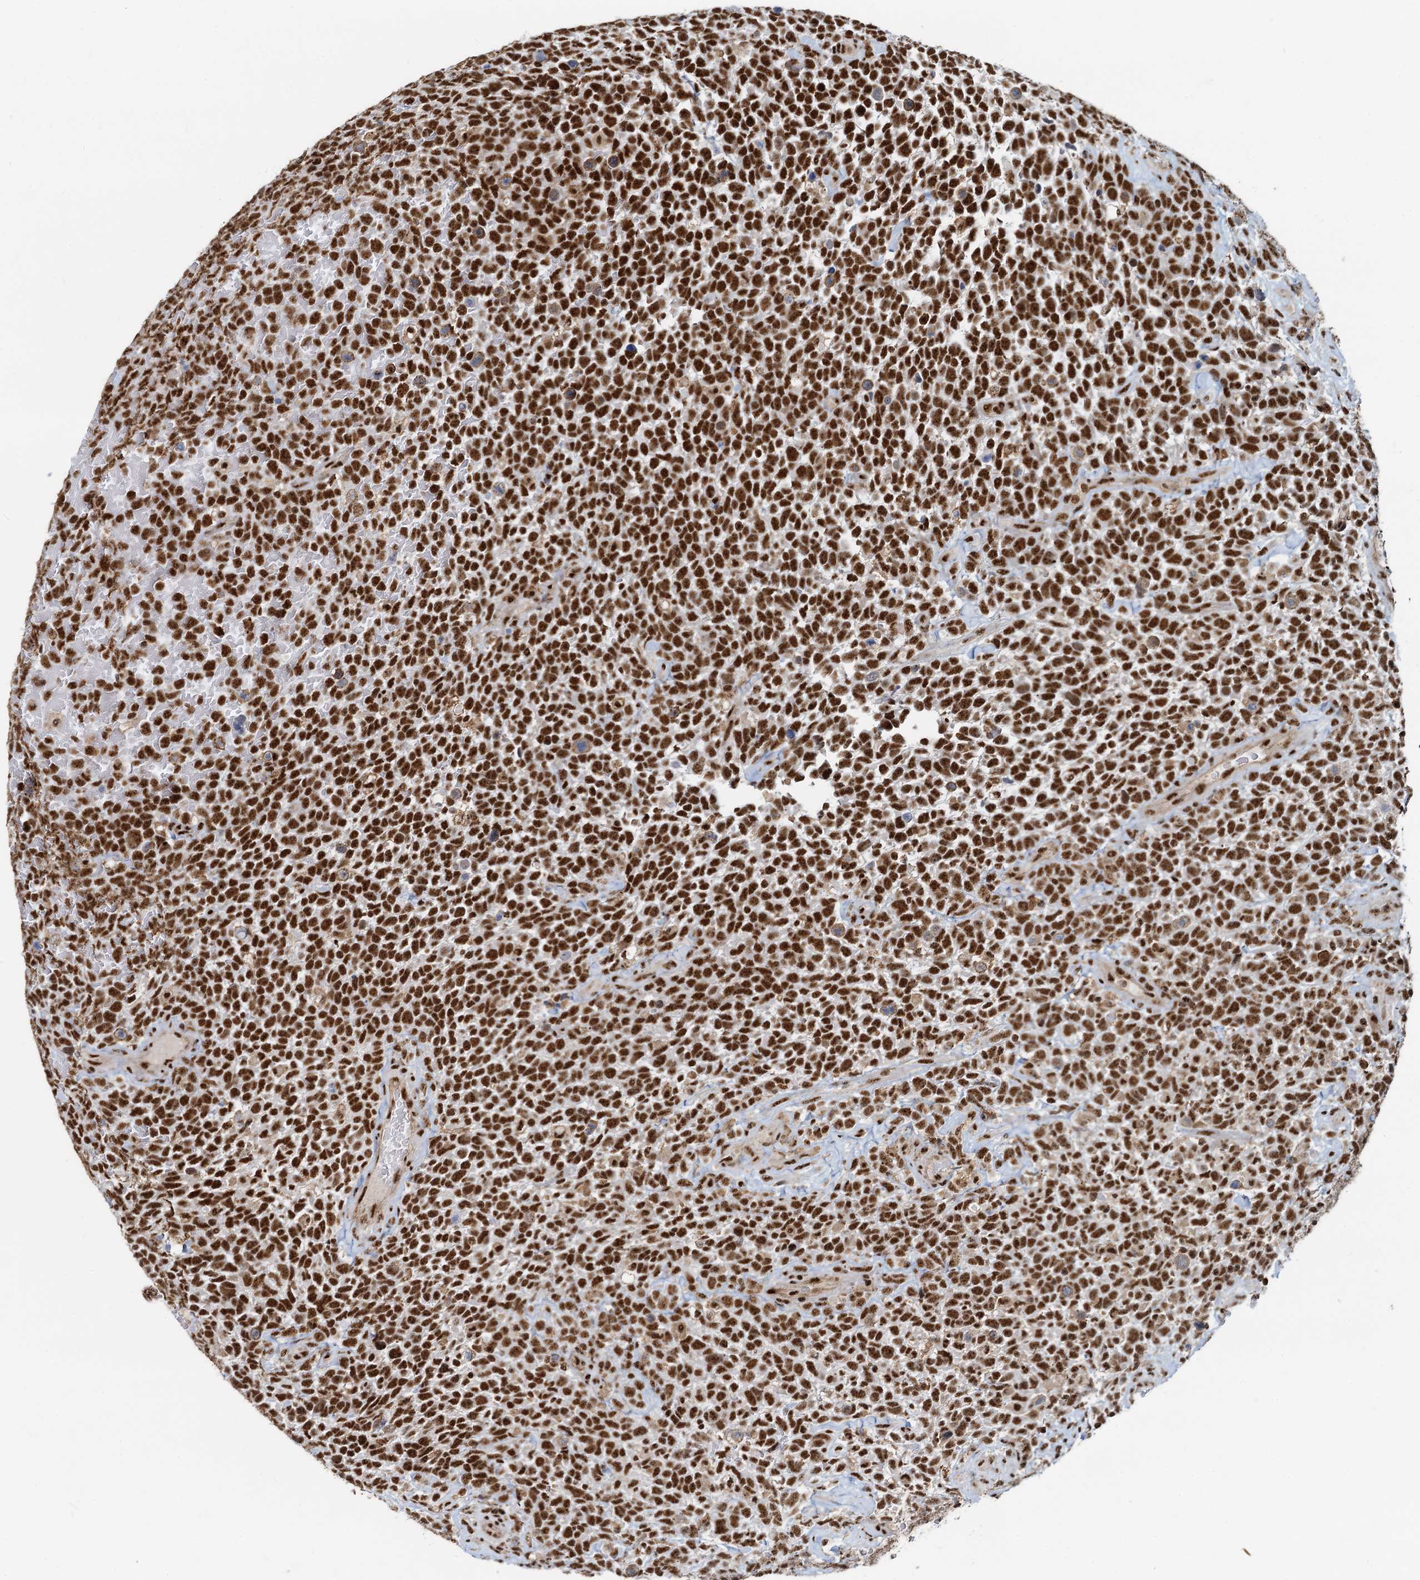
{"staining": {"intensity": "strong", "quantity": ">75%", "location": "nuclear"}, "tissue": "urothelial cancer", "cell_type": "Tumor cells", "image_type": "cancer", "snomed": [{"axis": "morphology", "description": "Urothelial carcinoma, High grade"}, {"axis": "topography", "description": "Urinary bladder"}], "caption": "DAB immunohistochemical staining of high-grade urothelial carcinoma displays strong nuclear protein expression in approximately >75% of tumor cells.", "gene": "RBM26", "patient": {"sex": "female", "age": 82}}